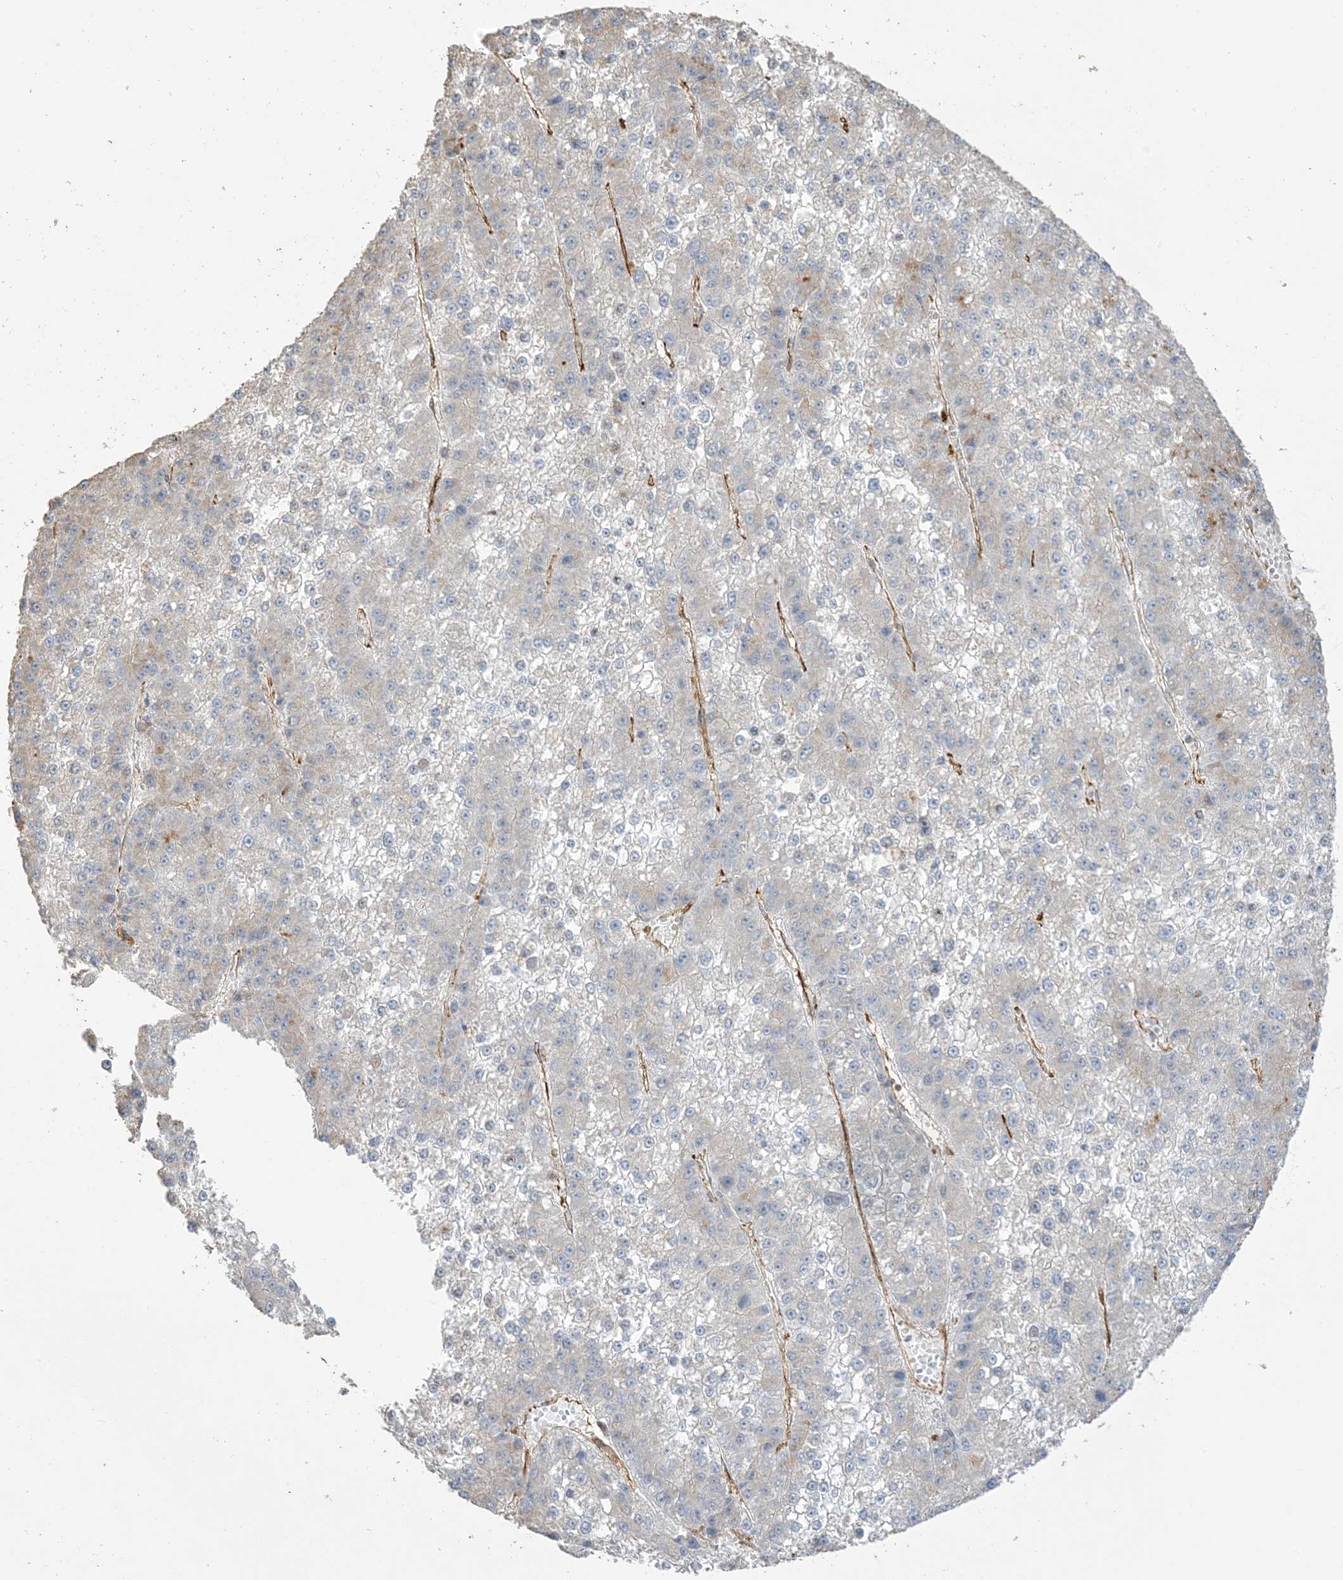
{"staining": {"intensity": "weak", "quantity": "<25%", "location": "cytoplasmic/membranous"}, "tissue": "liver cancer", "cell_type": "Tumor cells", "image_type": "cancer", "snomed": [{"axis": "morphology", "description": "Carcinoma, Hepatocellular, NOS"}, {"axis": "topography", "description": "Liver"}], "caption": "Tumor cells show no significant staining in liver cancer.", "gene": "AGA", "patient": {"sex": "female", "age": 73}}